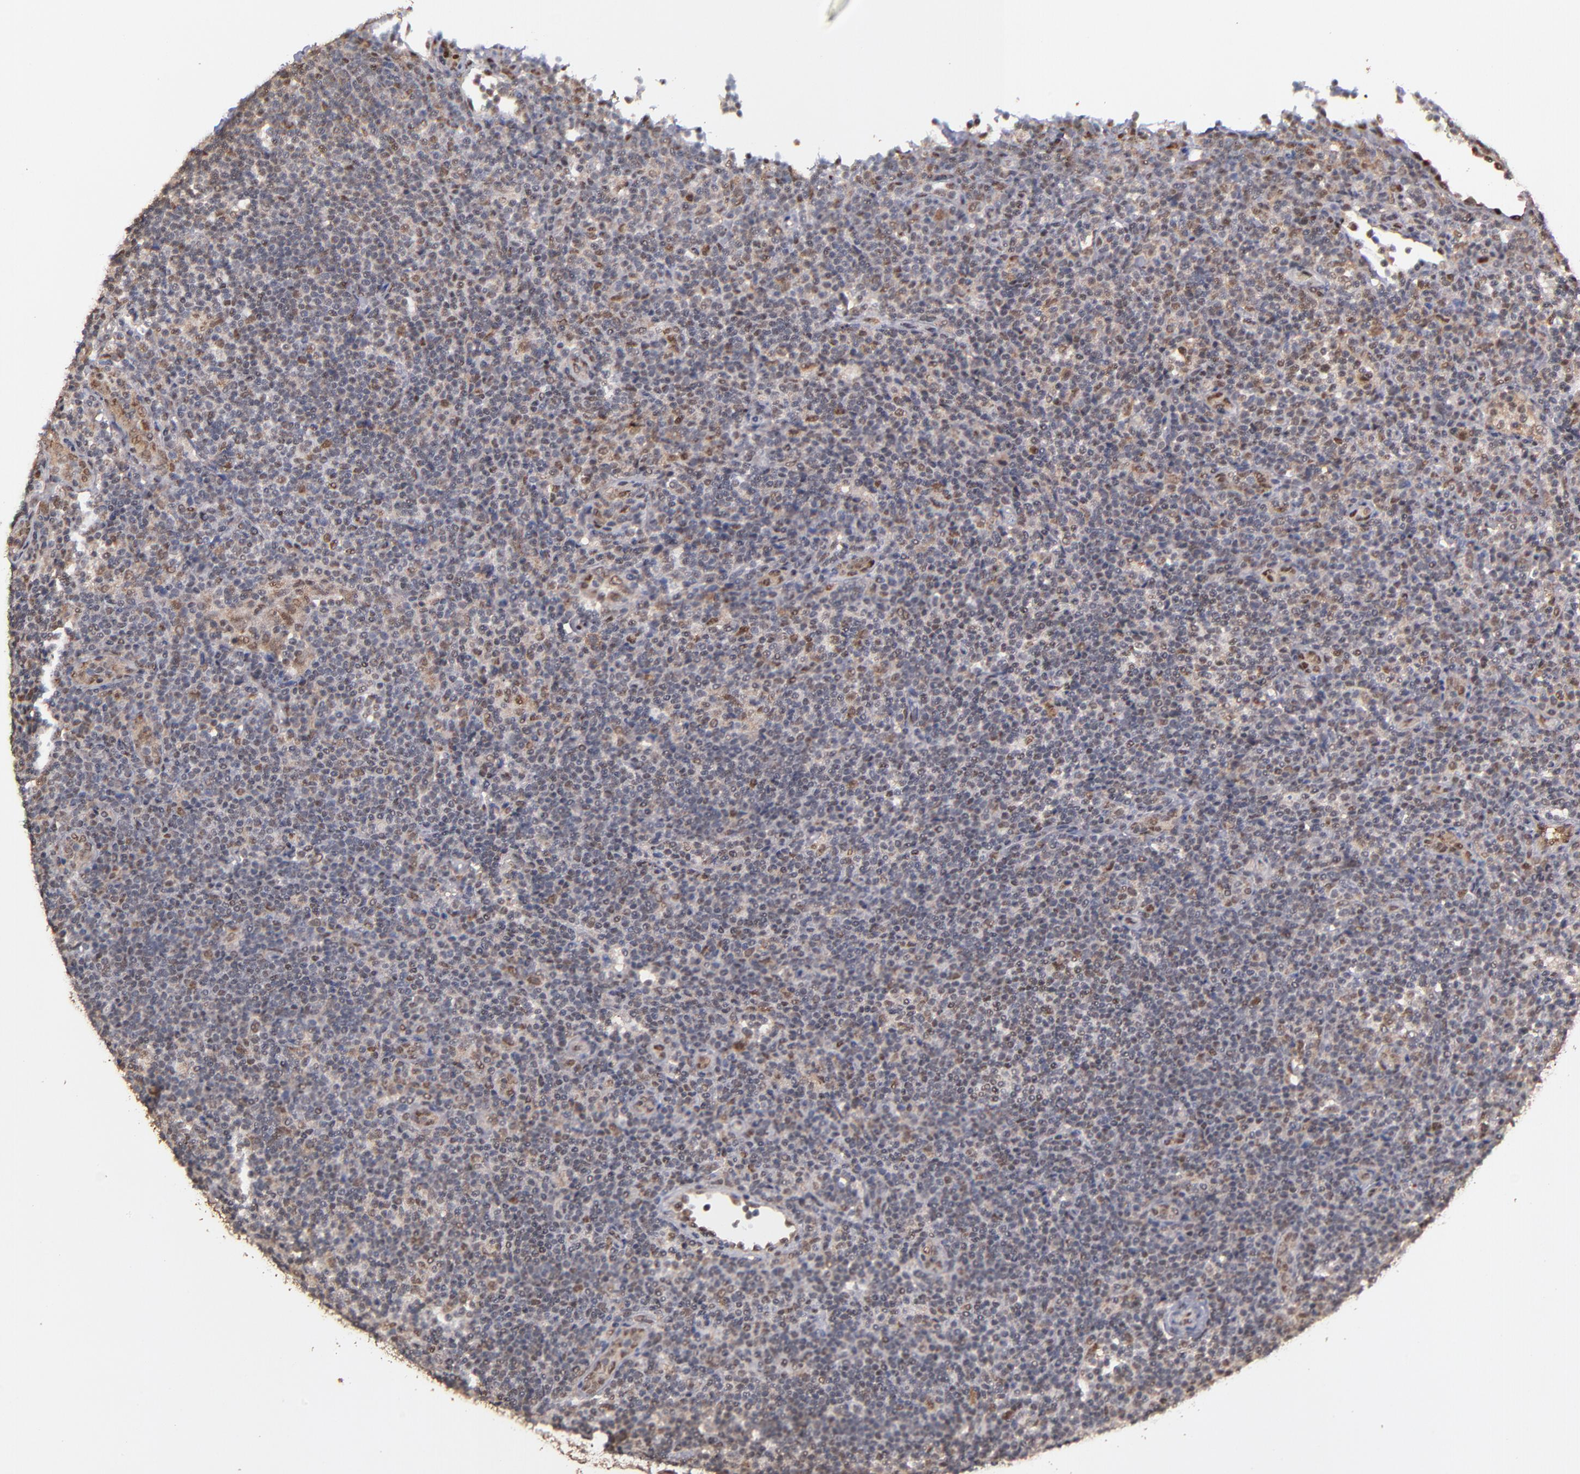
{"staining": {"intensity": "moderate", "quantity": "<25%", "location": "nuclear"}, "tissue": "lymphoma", "cell_type": "Tumor cells", "image_type": "cancer", "snomed": [{"axis": "morphology", "description": "Malignant lymphoma, non-Hodgkin's type, Low grade"}, {"axis": "topography", "description": "Lymph node"}], "caption": "Protein staining demonstrates moderate nuclear staining in about <25% of tumor cells in low-grade malignant lymphoma, non-Hodgkin's type.", "gene": "EAPP", "patient": {"sex": "female", "age": 76}}